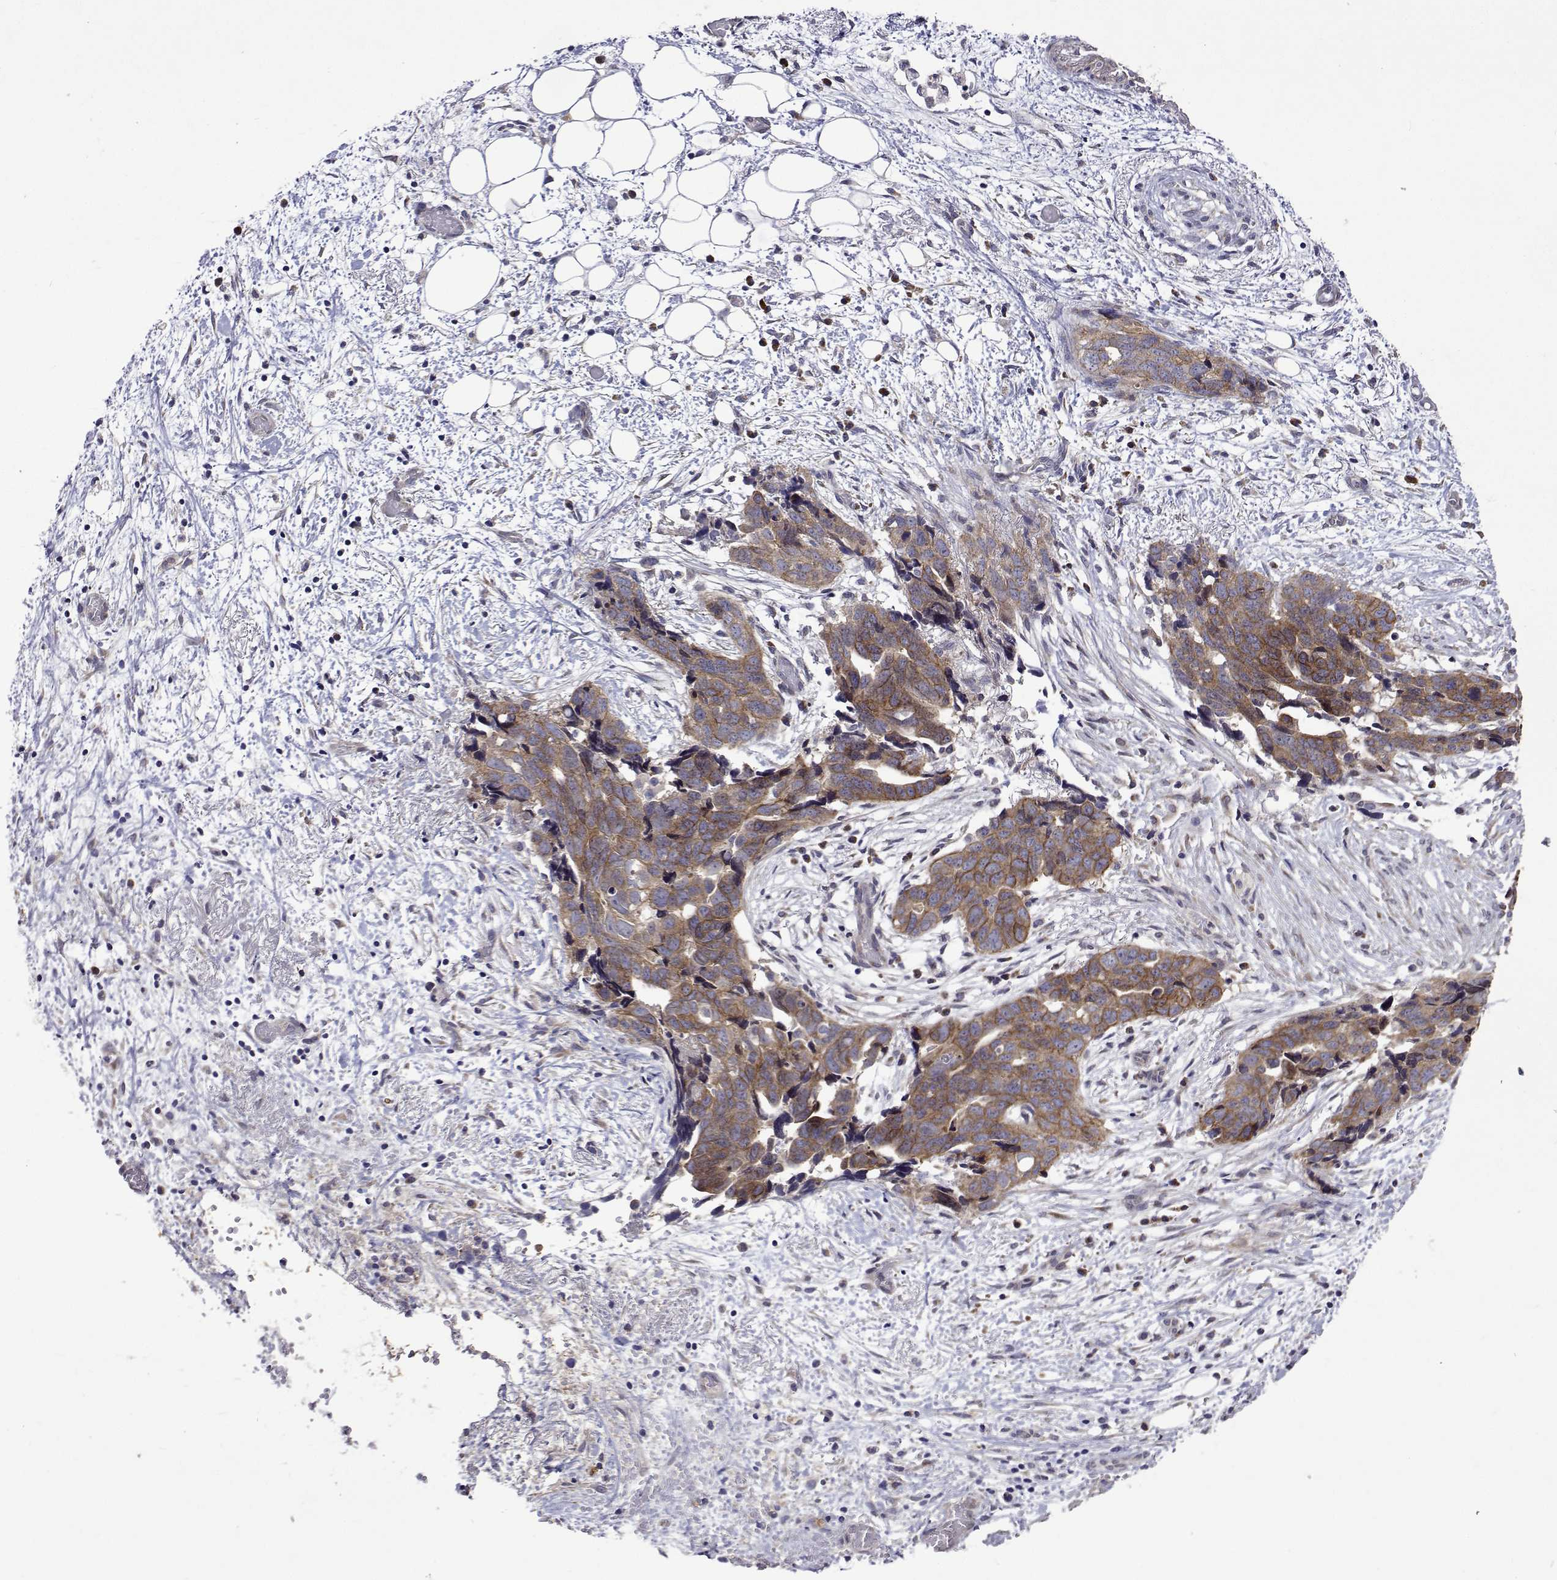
{"staining": {"intensity": "weak", "quantity": ">75%", "location": "cytoplasmic/membranous"}, "tissue": "ovarian cancer", "cell_type": "Tumor cells", "image_type": "cancer", "snomed": [{"axis": "morphology", "description": "Cystadenocarcinoma, serous, NOS"}, {"axis": "topography", "description": "Ovary"}], "caption": "Immunohistochemical staining of ovarian cancer (serous cystadenocarcinoma) displays weak cytoplasmic/membranous protein positivity in about >75% of tumor cells. Ihc stains the protein of interest in brown and the nuclei are stained blue.", "gene": "TARBP2", "patient": {"sex": "female", "age": 69}}